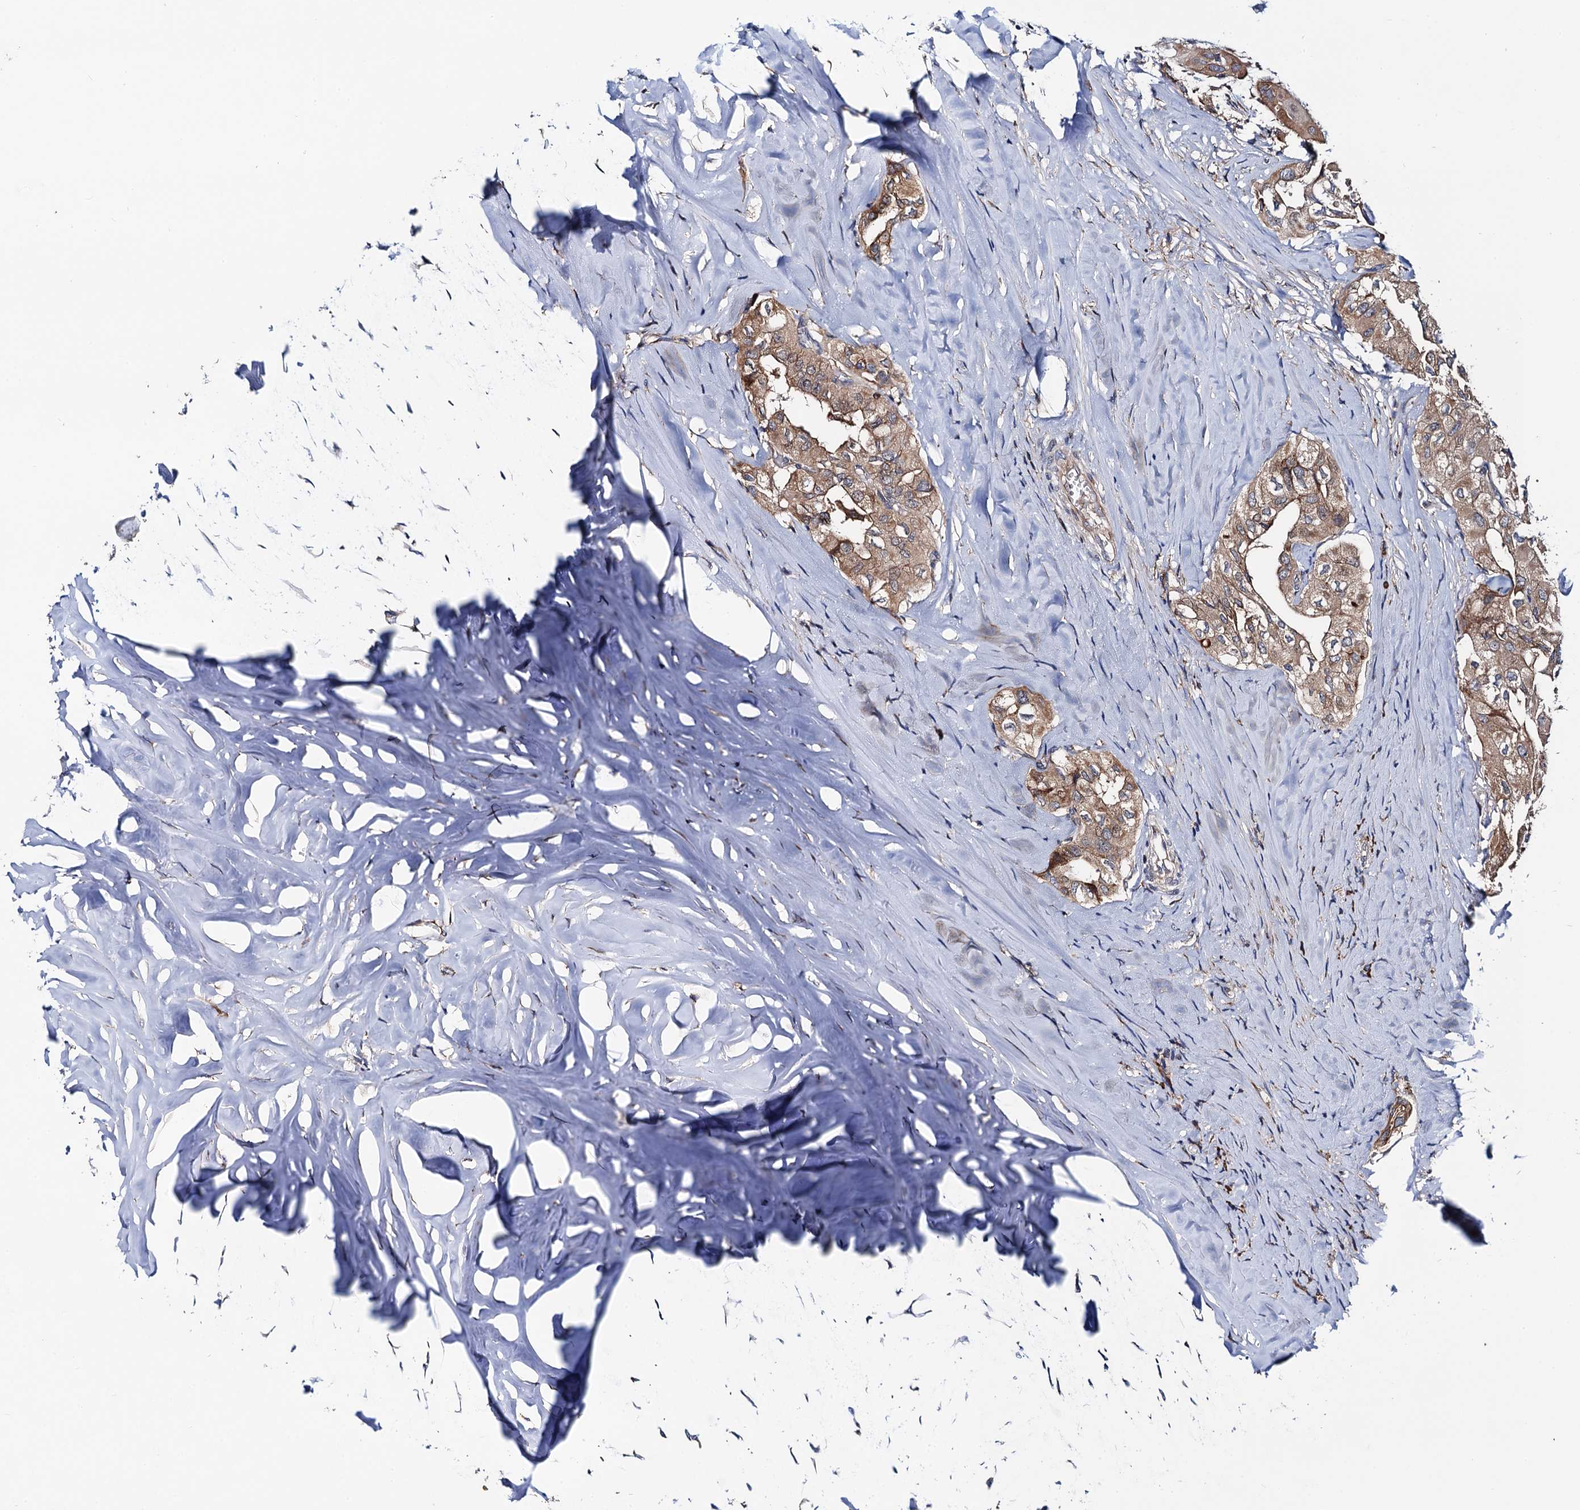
{"staining": {"intensity": "moderate", "quantity": ">75%", "location": "cytoplasmic/membranous"}, "tissue": "thyroid cancer", "cell_type": "Tumor cells", "image_type": "cancer", "snomed": [{"axis": "morphology", "description": "Papillary adenocarcinoma, NOS"}, {"axis": "topography", "description": "Thyroid gland"}], "caption": "A brown stain shows moderate cytoplasmic/membranous expression of a protein in papillary adenocarcinoma (thyroid) tumor cells. The protein of interest is stained brown, and the nuclei are stained in blue (DAB IHC with brightfield microscopy, high magnification).", "gene": "PGLS", "patient": {"sex": "female", "age": 59}}